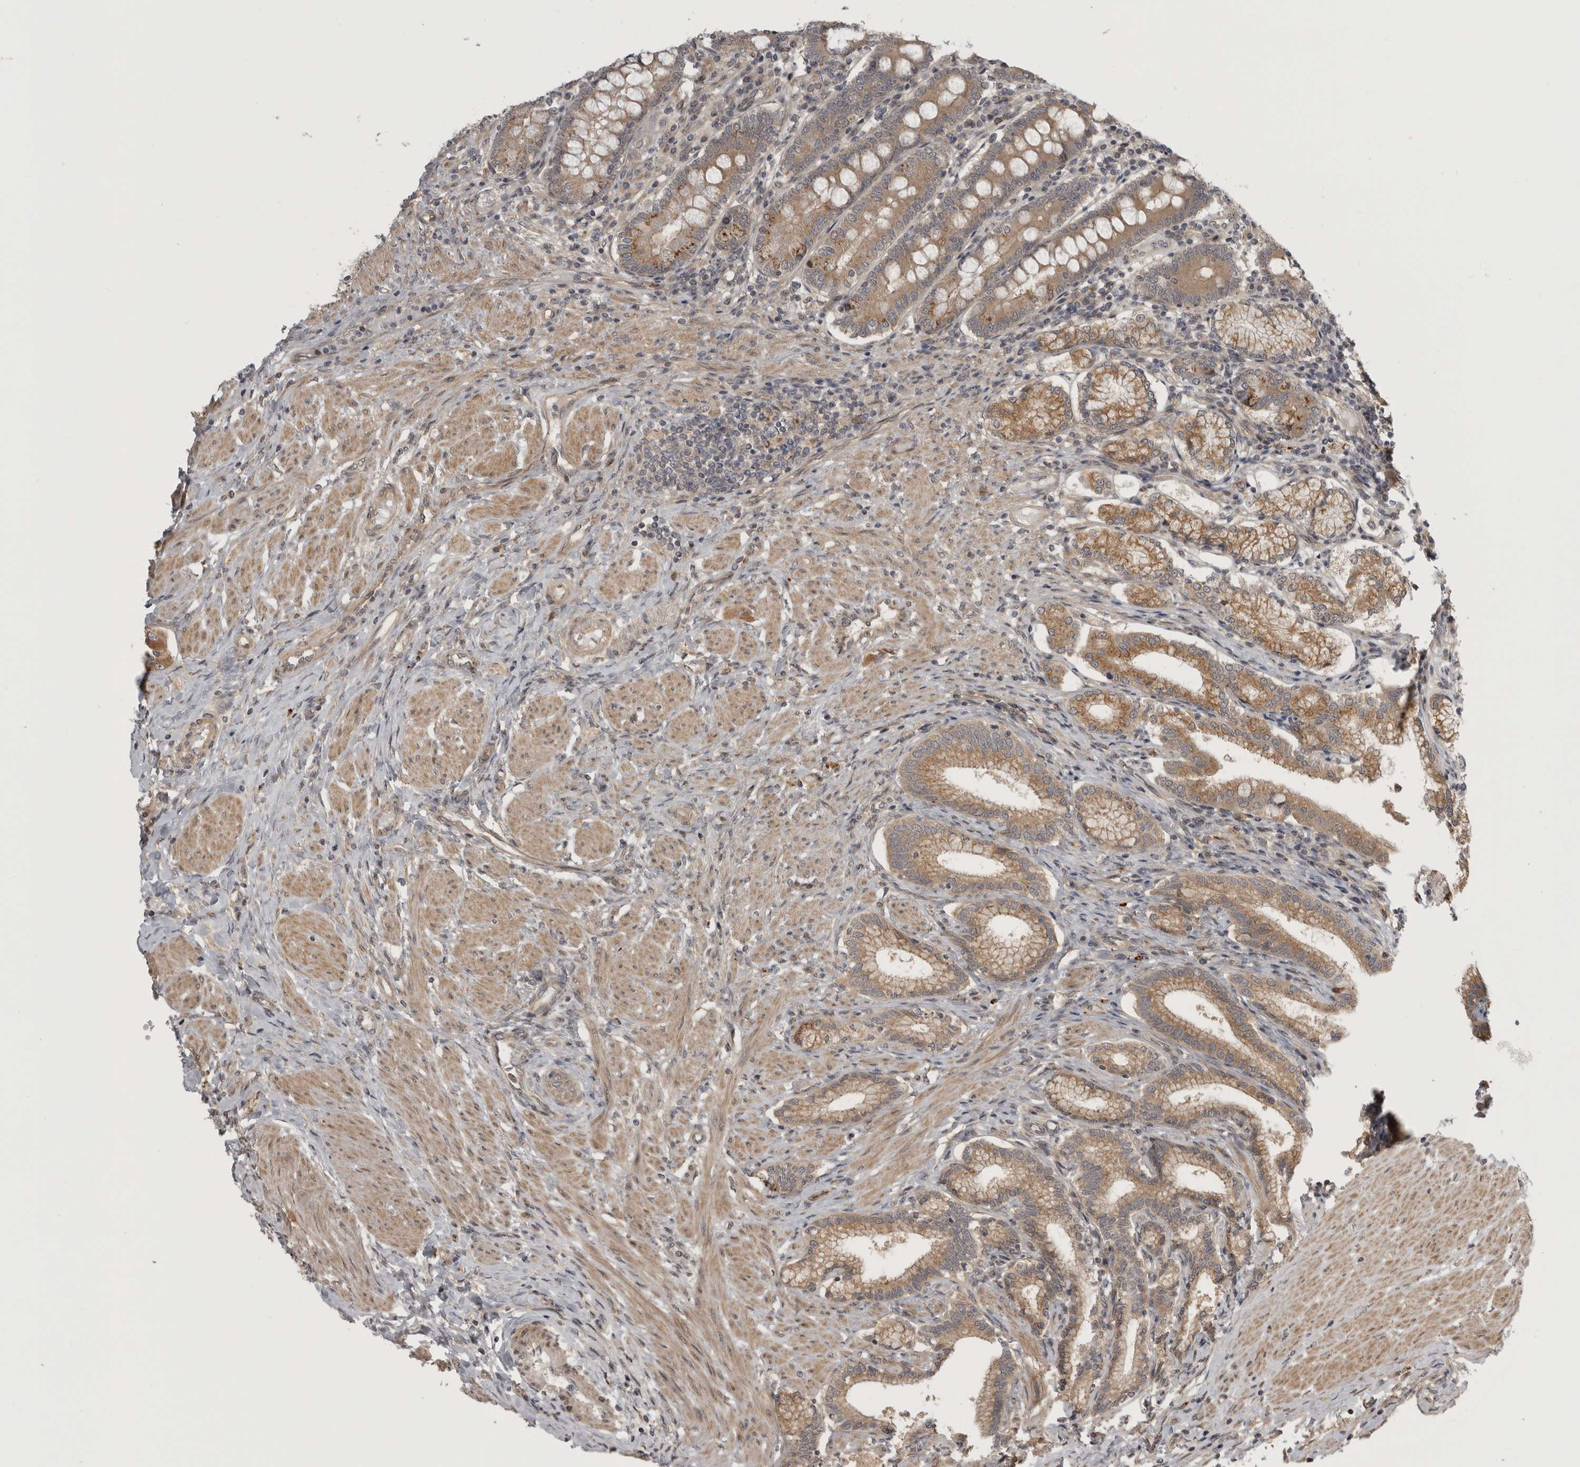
{"staining": {"intensity": "moderate", "quantity": ">75%", "location": "cytoplasmic/membranous"}, "tissue": "duodenum", "cell_type": "Glandular cells", "image_type": "normal", "snomed": [{"axis": "morphology", "description": "Normal tissue, NOS"}, {"axis": "morphology", "description": "Adenocarcinoma, NOS"}, {"axis": "topography", "description": "Pancreas"}, {"axis": "topography", "description": "Duodenum"}], "caption": "Glandular cells reveal medium levels of moderate cytoplasmic/membranous positivity in about >75% of cells in normal human duodenum.", "gene": "CUEDC1", "patient": {"sex": "male", "age": 50}}